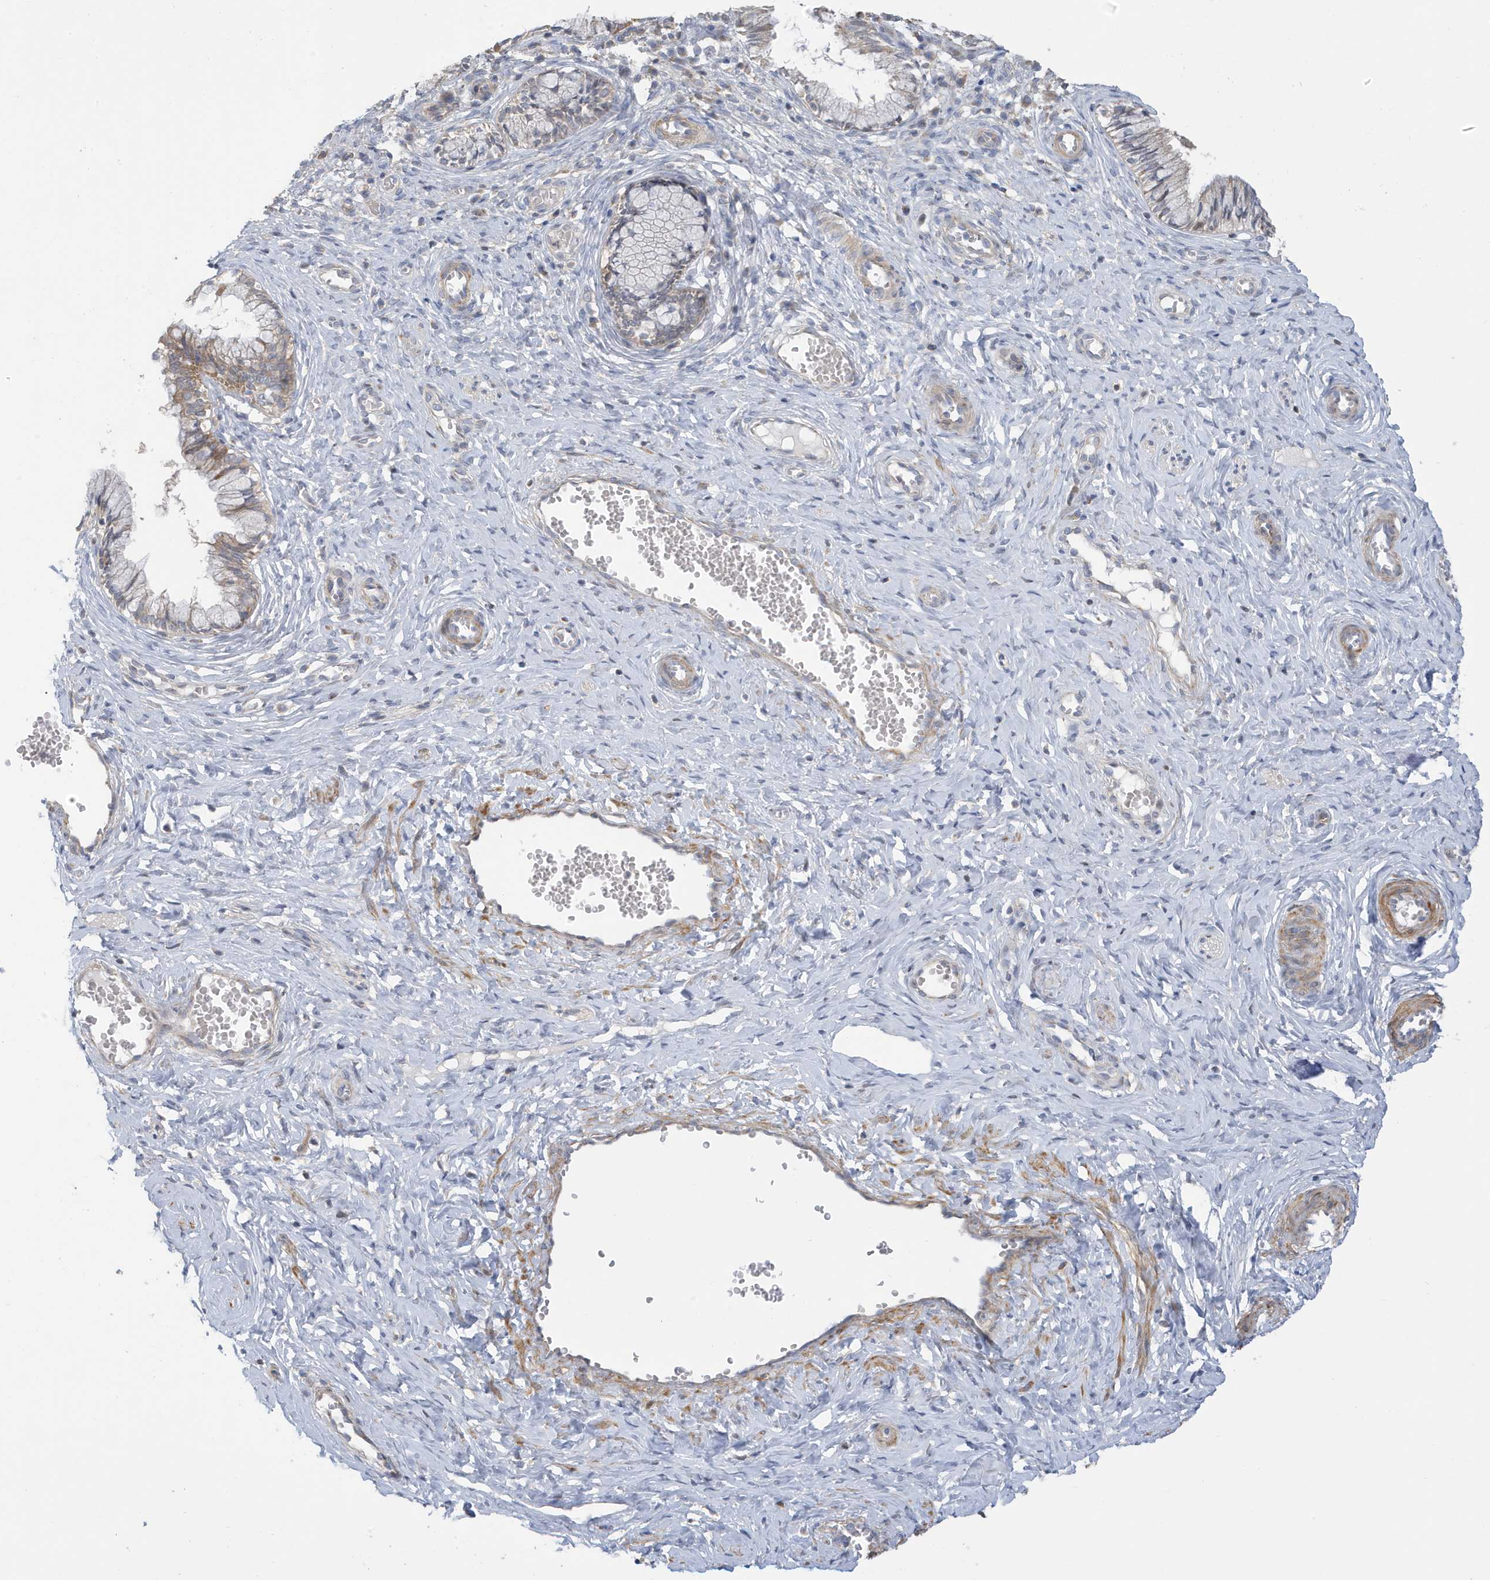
{"staining": {"intensity": "moderate", "quantity": "<25%", "location": "cytoplasmic/membranous"}, "tissue": "cervix", "cell_type": "Glandular cells", "image_type": "normal", "snomed": [{"axis": "morphology", "description": "Normal tissue, NOS"}, {"axis": "topography", "description": "Cervix"}], "caption": "Unremarkable cervix exhibits moderate cytoplasmic/membranous positivity in about <25% of glandular cells, visualized by immunohistochemistry.", "gene": "ATP13A5", "patient": {"sex": "female", "age": 27}}